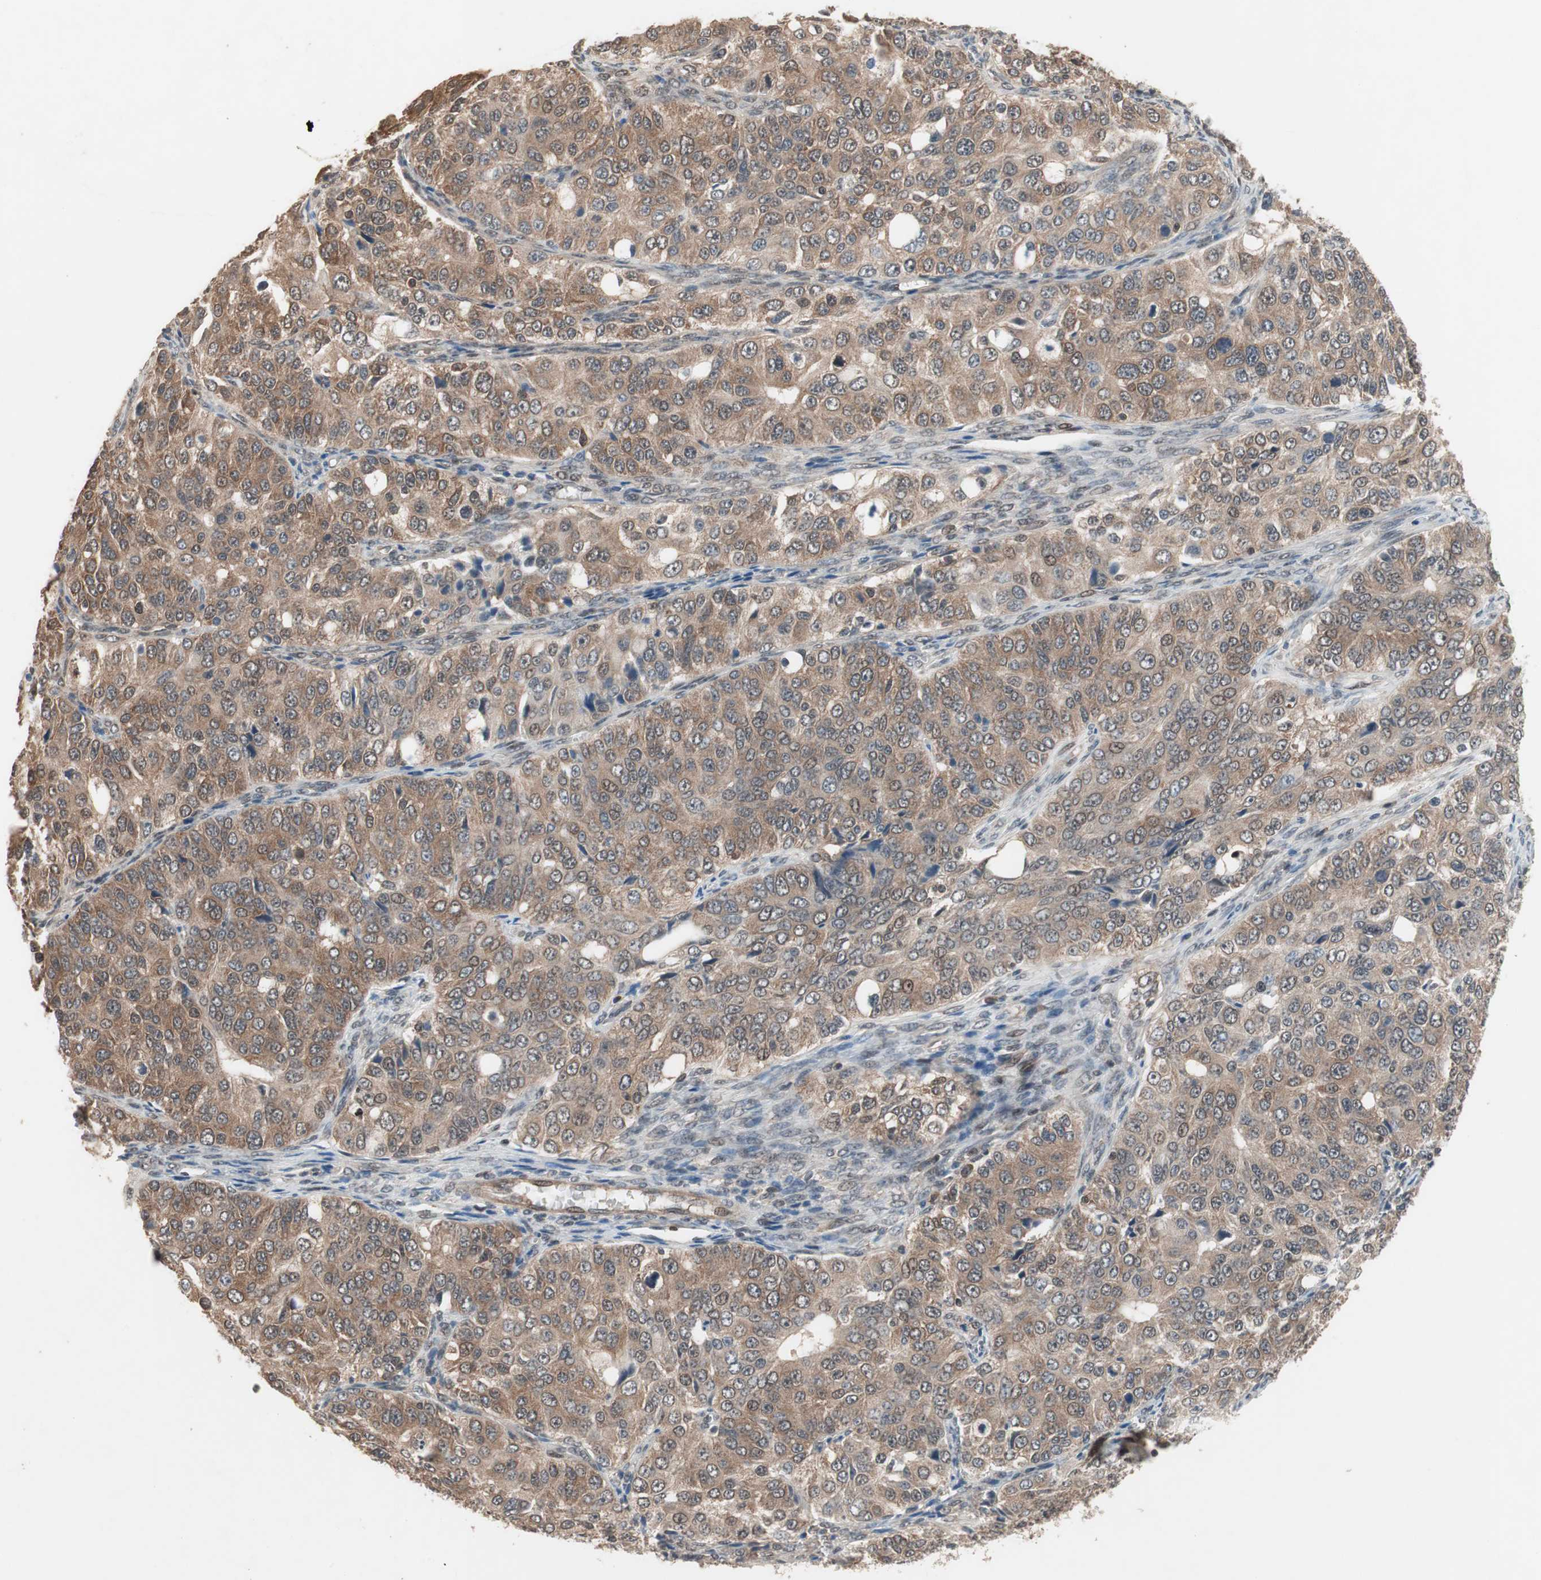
{"staining": {"intensity": "strong", "quantity": ">75%", "location": "cytoplasmic/membranous"}, "tissue": "ovarian cancer", "cell_type": "Tumor cells", "image_type": "cancer", "snomed": [{"axis": "morphology", "description": "Carcinoma, endometroid"}, {"axis": "topography", "description": "Ovary"}], "caption": "Ovarian endometroid carcinoma stained for a protein reveals strong cytoplasmic/membranous positivity in tumor cells. (DAB IHC, brown staining for protein, blue staining for nuclei).", "gene": "GART", "patient": {"sex": "female", "age": 51}}